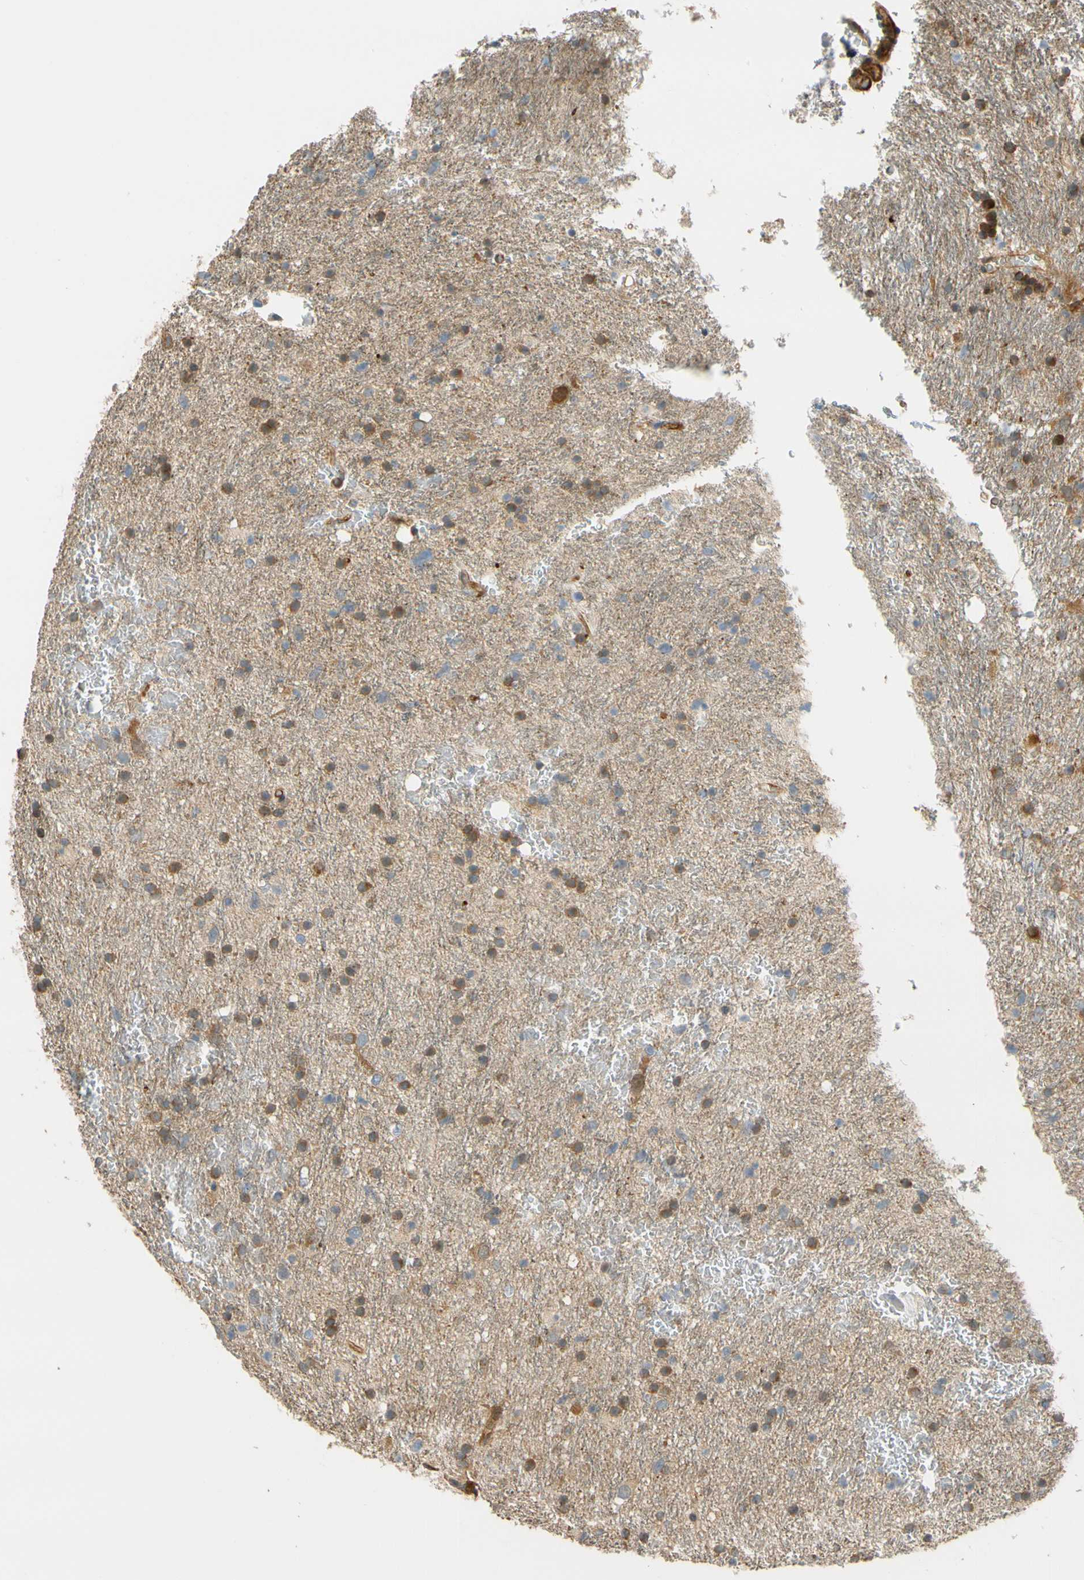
{"staining": {"intensity": "moderate", "quantity": "25%-75%", "location": "cytoplasmic/membranous"}, "tissue": "glioma", "cell_type": "Tumor cells", "image_type": "cancer", "snomed": [{"axis": "morphology", "description": "Glioma, malignant, Low grade"}, {"axis": "topography", "description": "Brain"}], "caption": "Immunohistochemistry (IHC) of malignant glioma (low-grade) shows medium levels of moderate cytoplasmic/membranous expression in about 25%-75% of tumor cells.", "gene": "PARP14", "patient": {"sex": "male", "age": 77}}